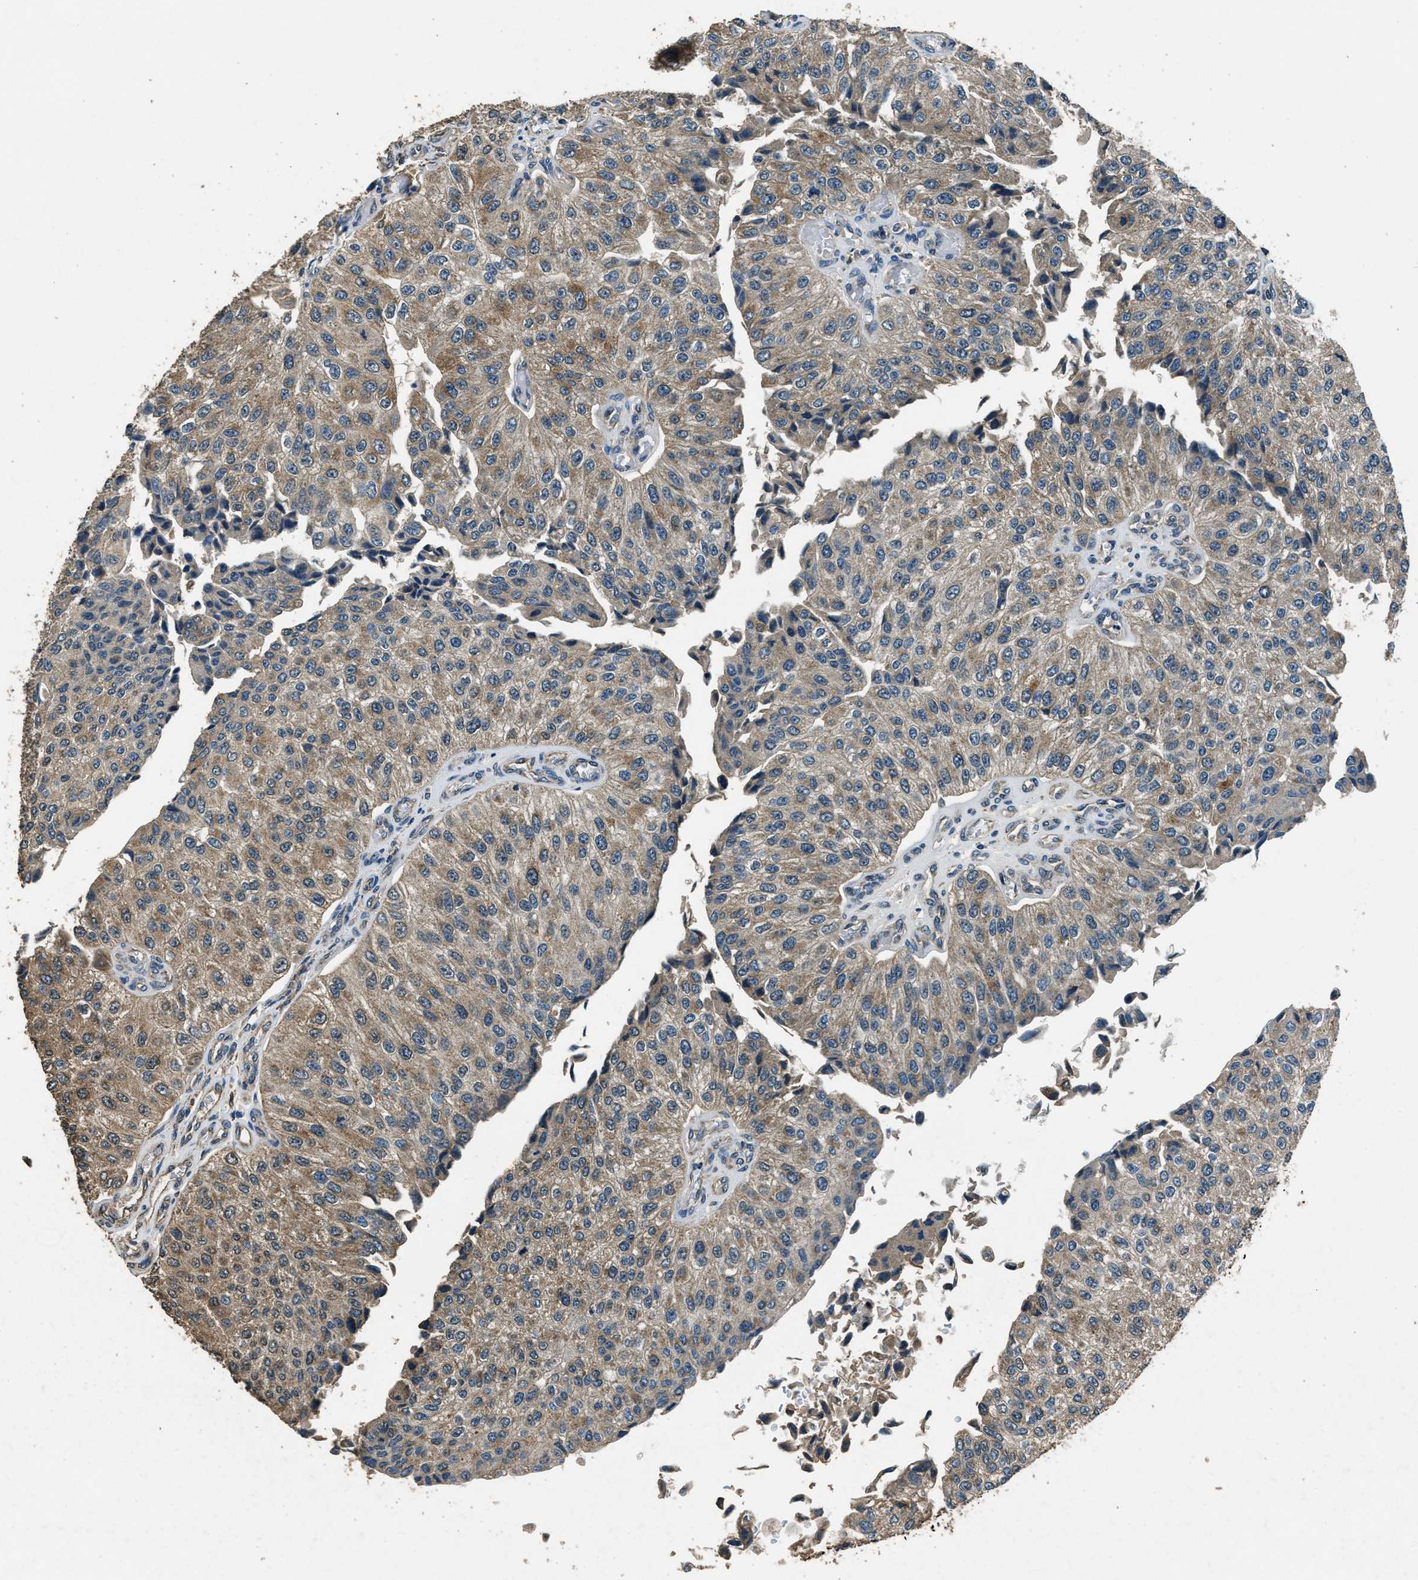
{"staining": {"intensity": "weak", "quantity": ">75%", "location": "cytoplasmic/membranous"}, "tissue": "urothelial cancer", "cell_type": "Tumor cells", "image_type": "cancer", "snomed": [{"axis": "morphology", "description": "Urothelial carcinoma, High grade"}, {"axis": "topography", "description": "Kidney"}, {"axis": "topography", "description": "Urinary bladder"}], "caption": "High-grade urothelial carcinoma tissue displays weak cytoplasmic/membranous expression in approximately >75% of tumor cells (brown staining indicates protein expression, while blue staining denotes nuclei).", "gene": "SALL3", "patient": {"sex": "male", "age": 77}}